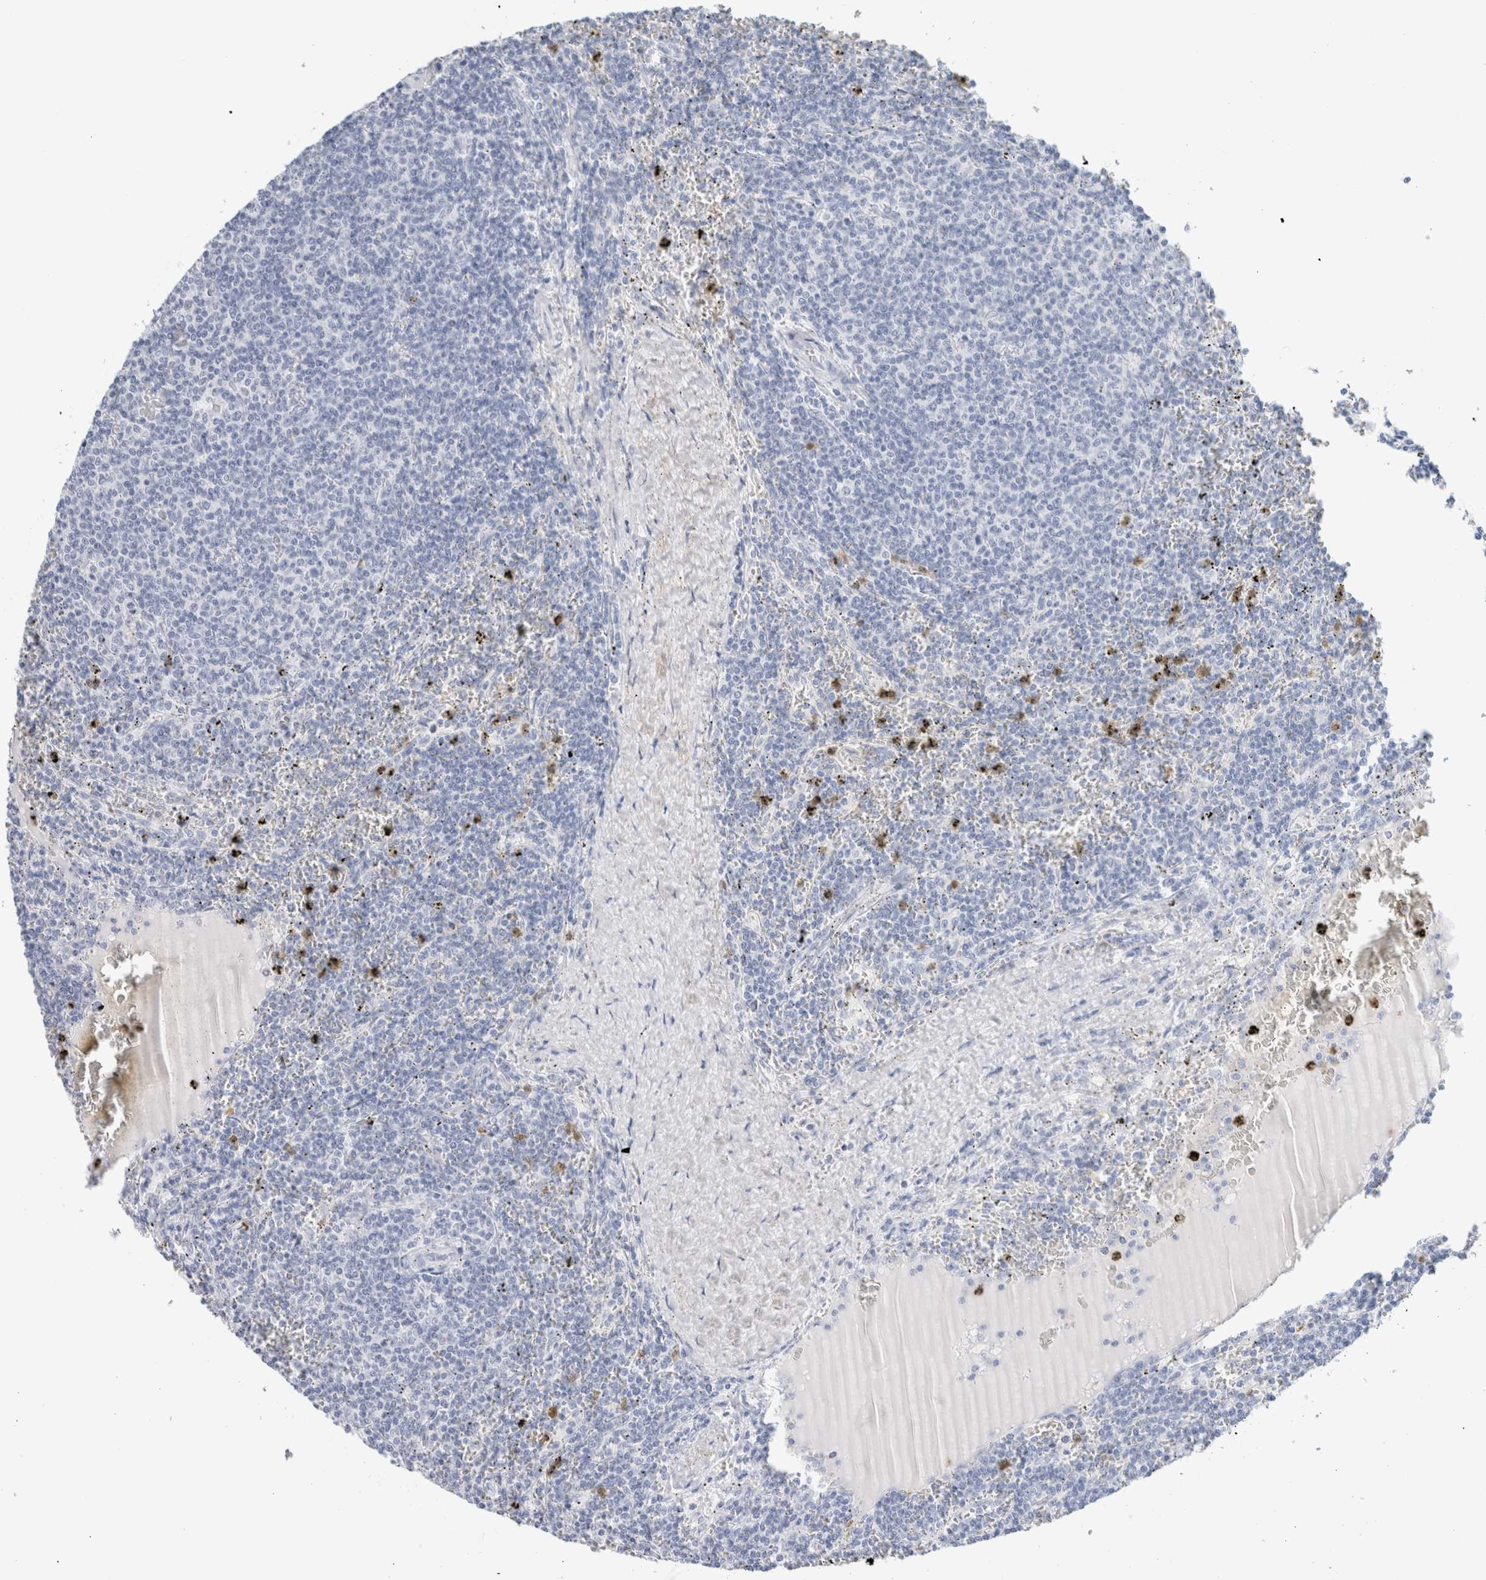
{"staining": {"intensity": "negative", "quantity": "none", "location": "none"}, "tissue": "lymphoma", "cell_type": "Tumor cells", "image_type": "cancer", "snomed": [{"axis": "morphology", "description": "Malignant lymphoma, non-Hodgkin's type, Low grade"}, {"axis": "topography", "description": "Spleen"}], "caption": "Tumor cells are negative for brown protein staining in lymphoma.", "gene": "ARG1", "patient": {"sex": "female", "age": 50}}